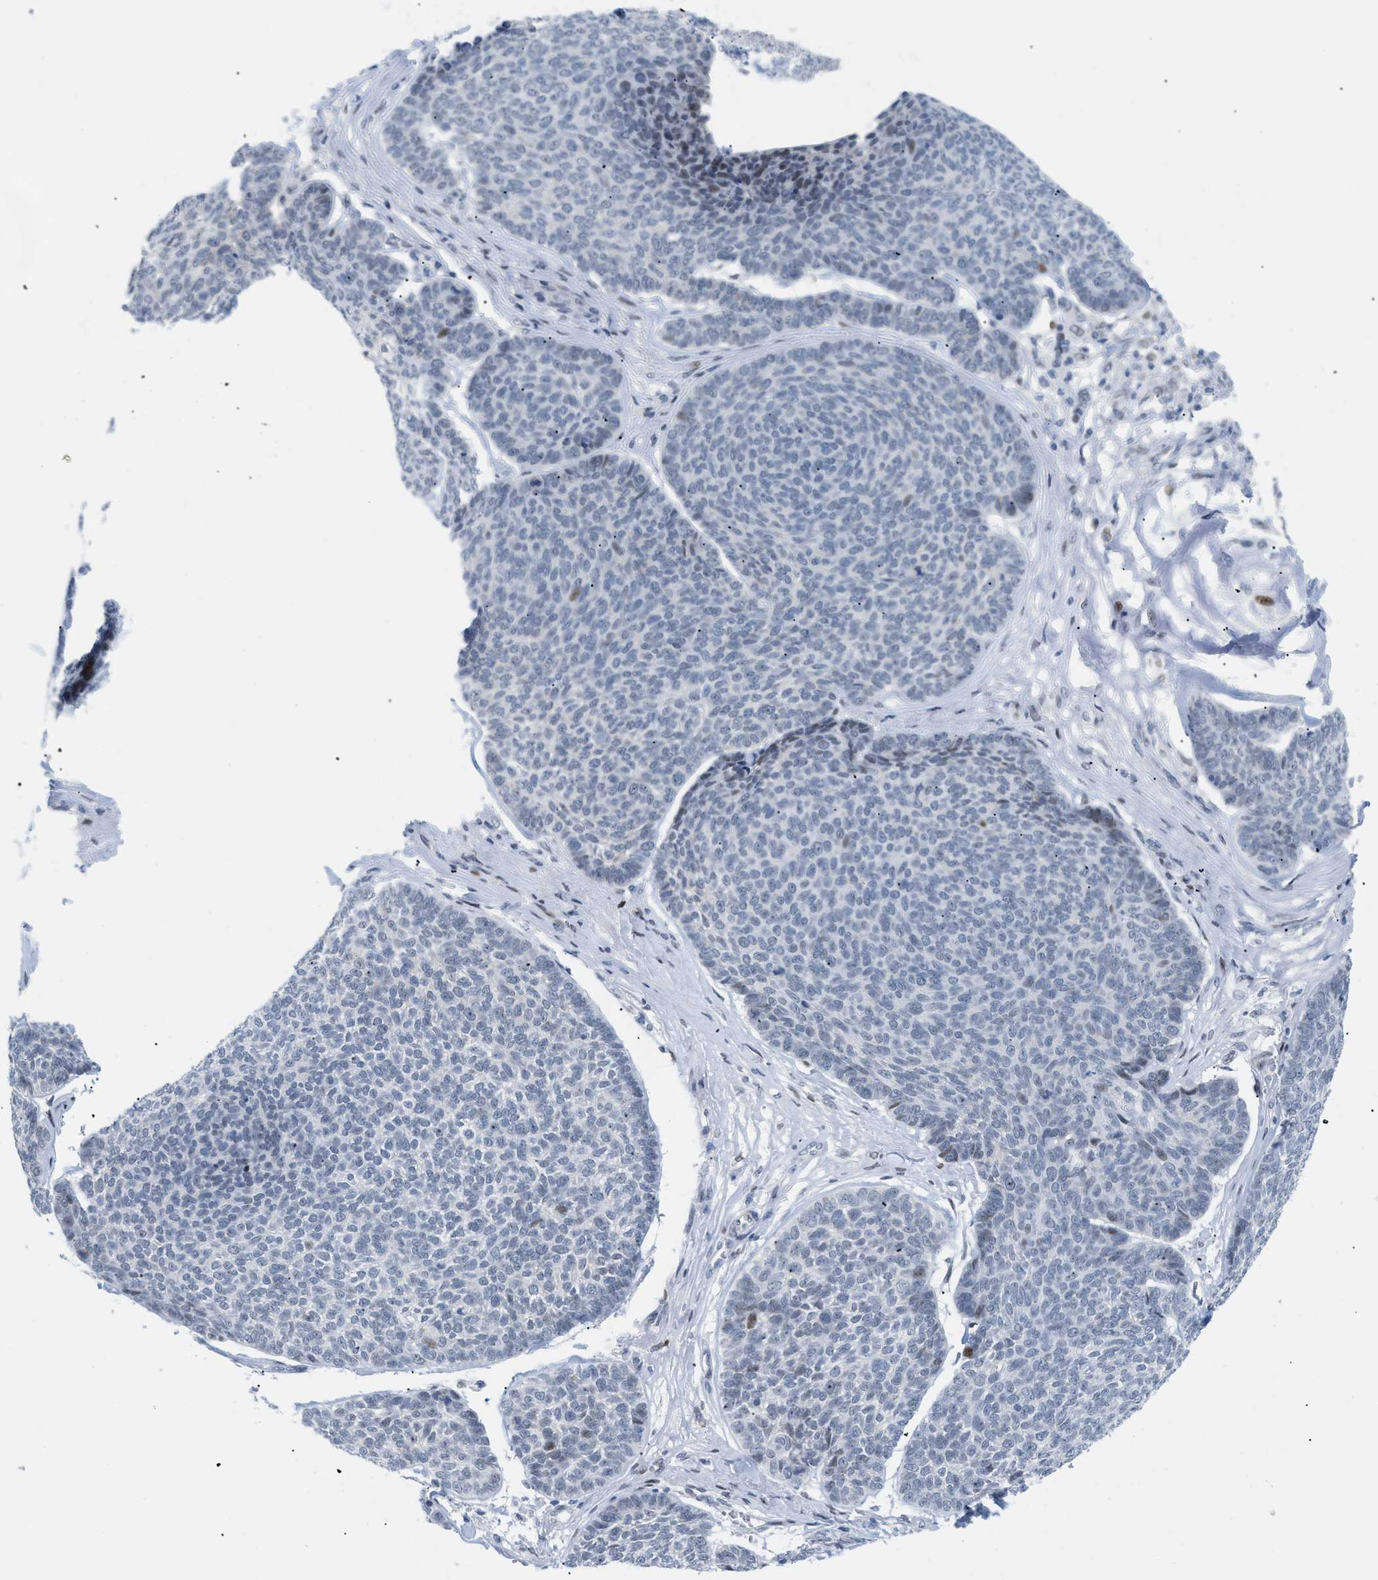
{"staining": {"intensity": "moderate", "quantity": "<25%", "location": "nuclear"}, "tissue": "skin cancer", "cell_type": "Tumor cells", "image_type": "cancer", "snomed": [{"axis": "morphology", "description": "Basal cell carcinoma"}, {"axis": "topography", "description": "Skin"}], "caption": "Moderate nuclear protein positivity is seen in approximately <25% of tumor cells in basal cell carcinoma (skin). (IHC, brightfield microscopy, high magnification).", "gene": "MED1", "patient": {"sex": "male", "age": 84}}